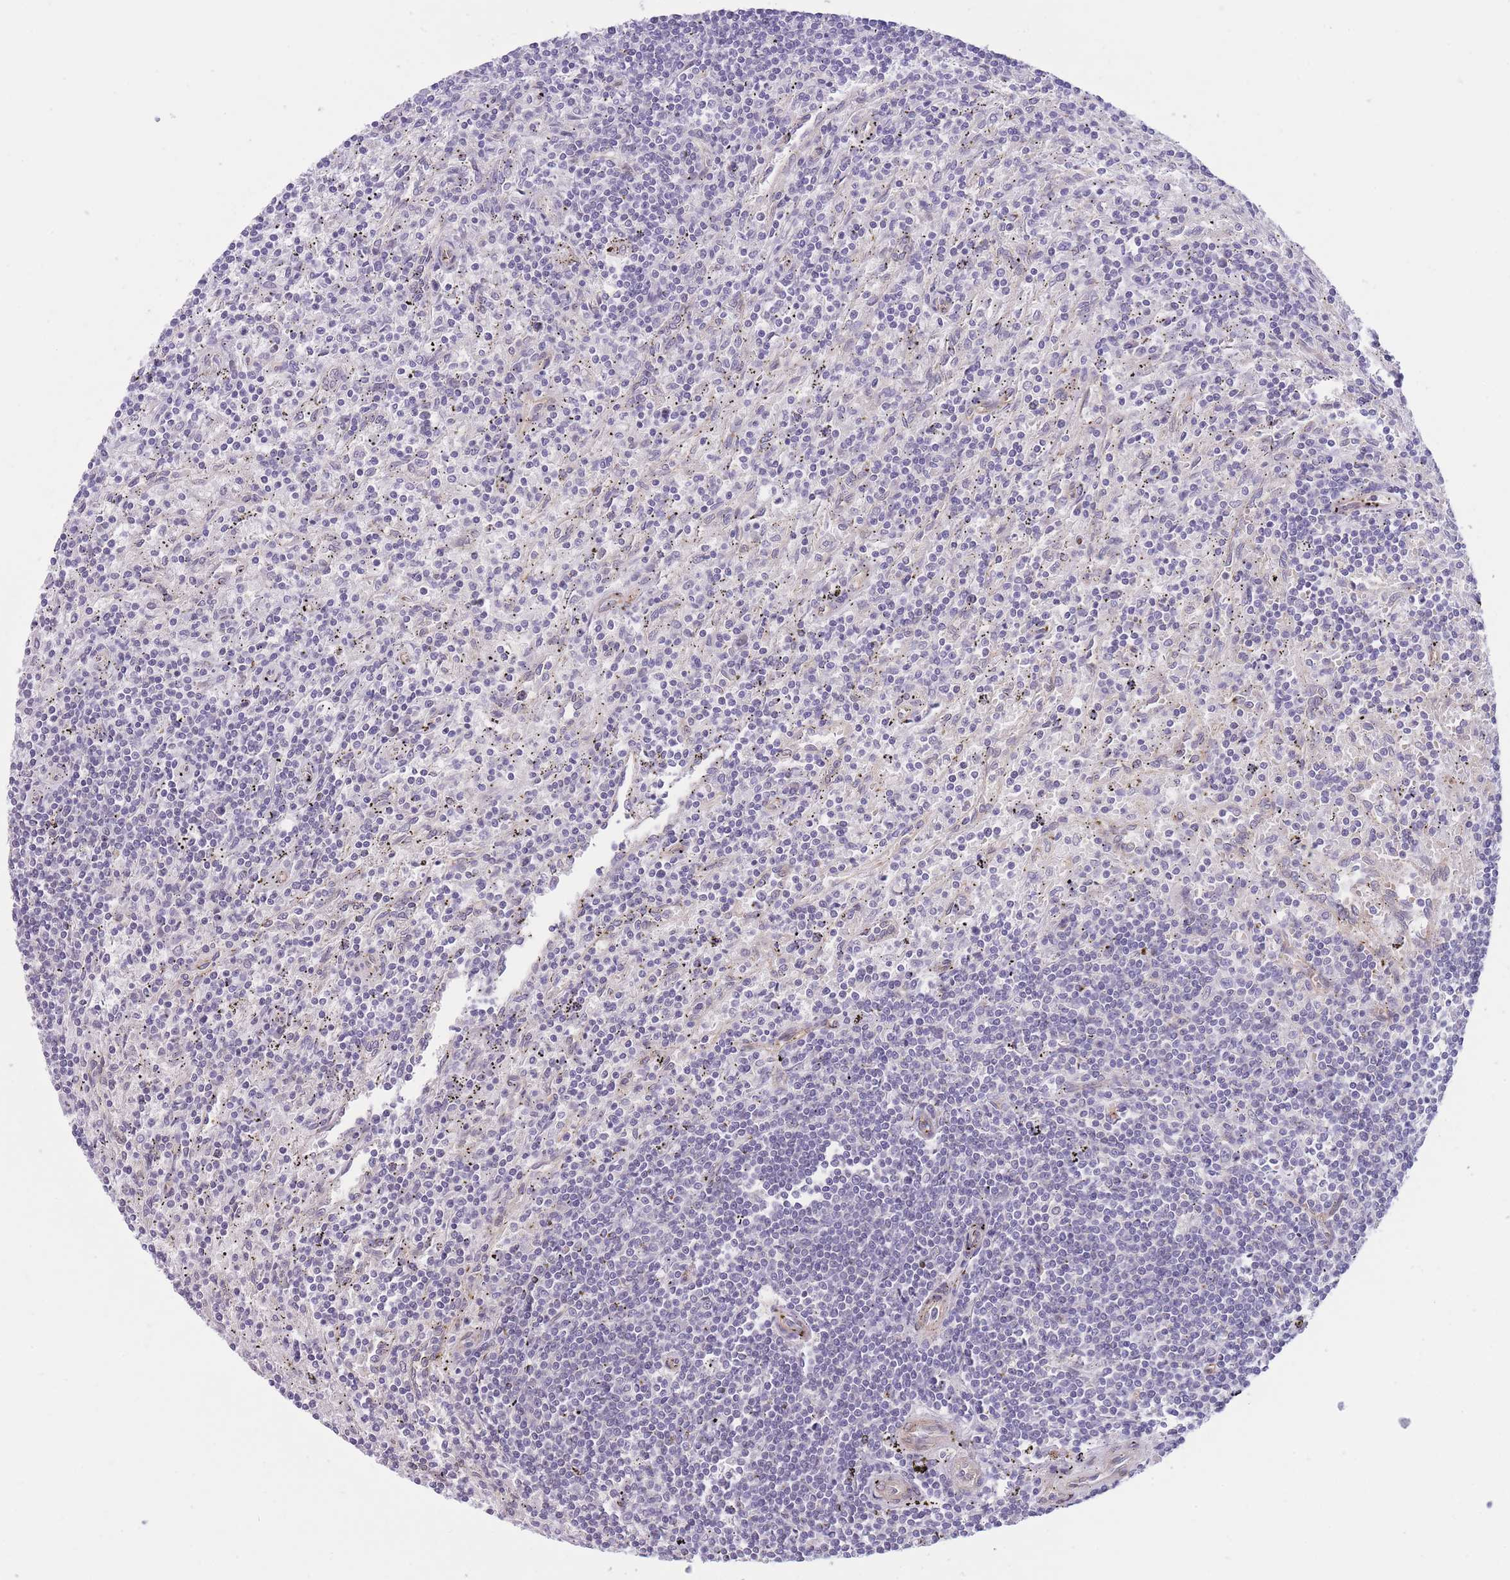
{"staining": {"intensity": "negative", "quantity": "none", "location": "none"}, "tissue": "lymphoma", "cell_type": "Tumor cells", "image_type": "cancer", "snomed": [{"axis": "morphology", "description": "Malignant lymphoma, non-Hodgkin's type, Low grade"}, {"axis": "topography", "description": "Spleen"}], "caption": "This is a histopathology image of immunohistochemistry (IHC) staining of lymphoma, which shows no positivity in tumor cells. (Stains: DAB (3,3'-diaminobenzidine) immunohistochemistry (IHC) with hematoxylin counter stain, Microscopy: brightfield microscopy at high magnification).", "gene": "QTRT1", "patient": {"sex": "male", "age": 76}}